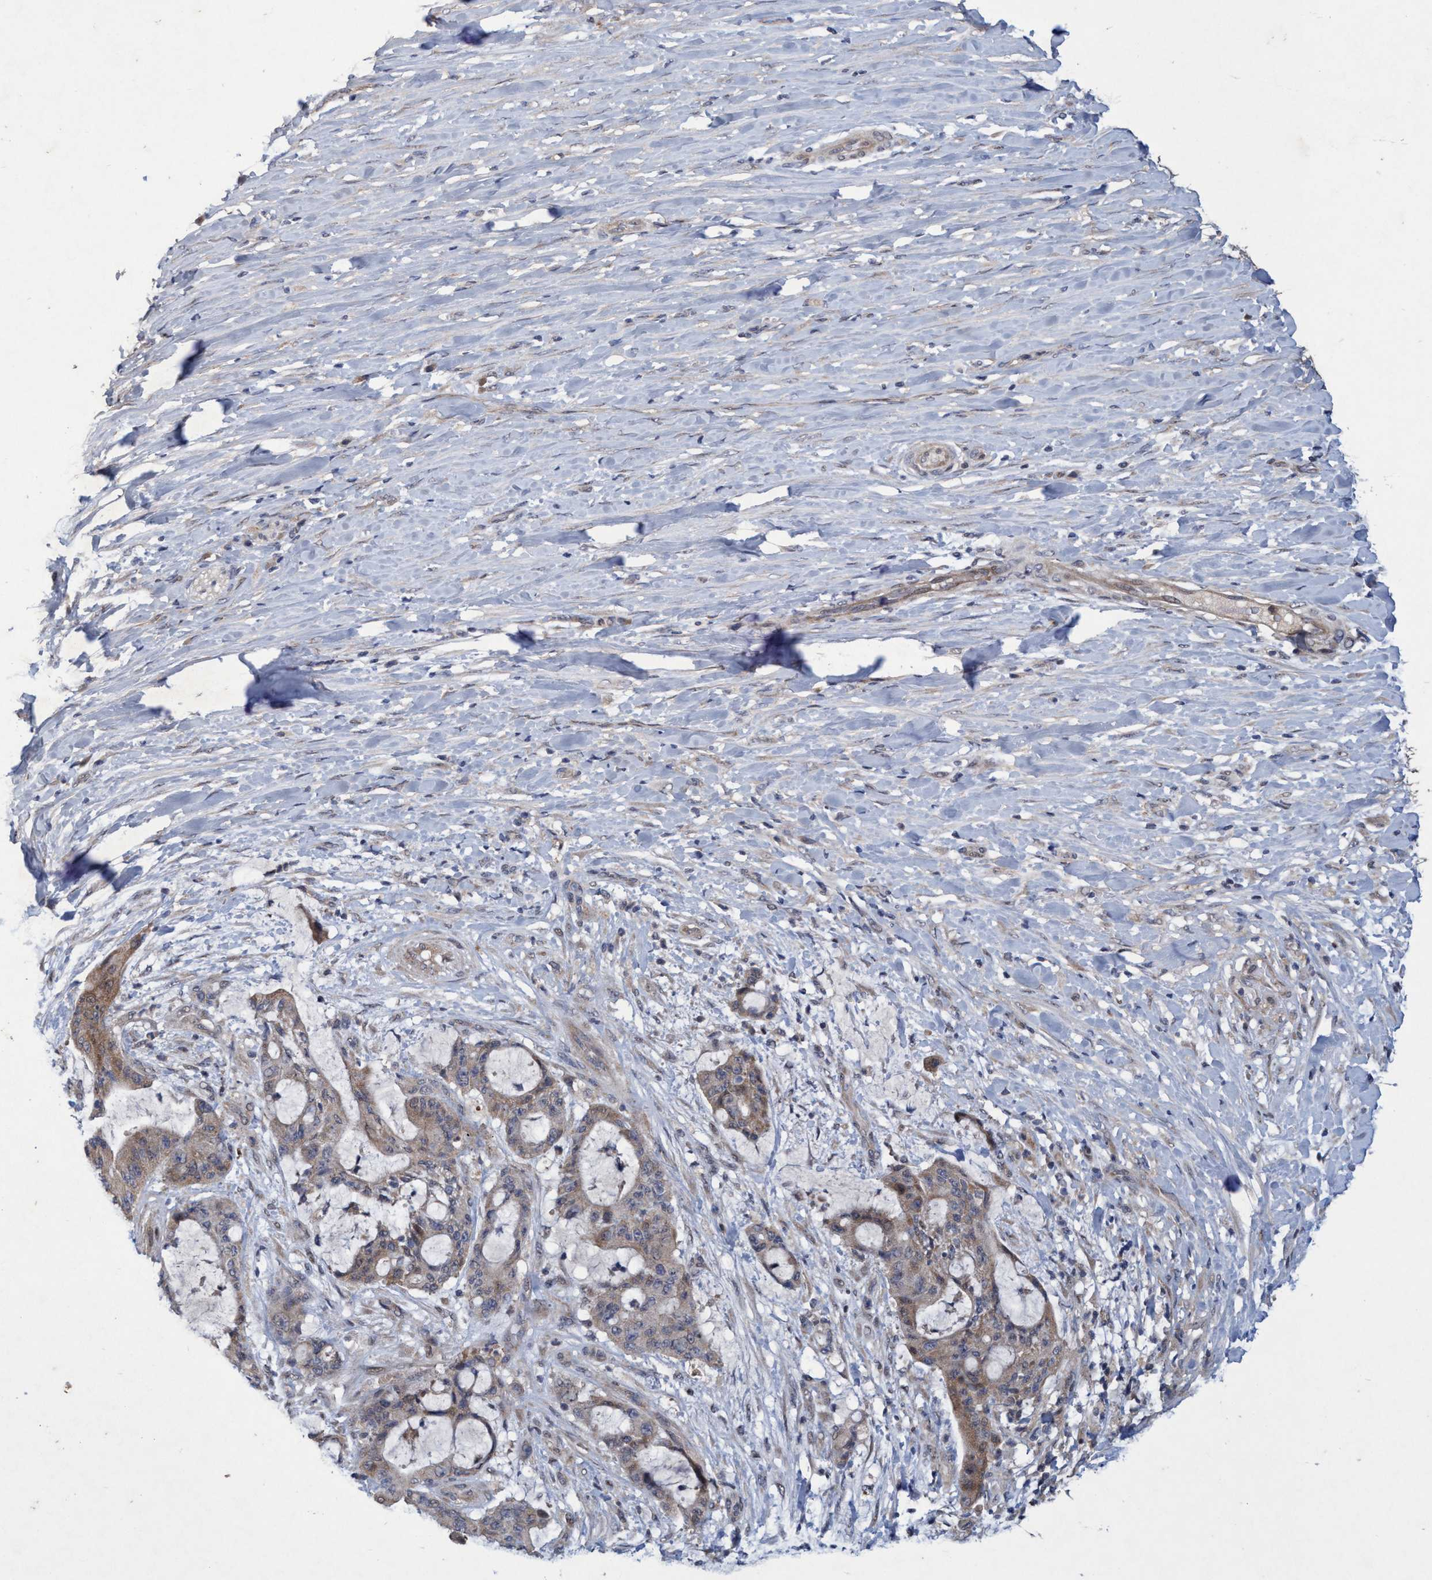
{"staining": {"intensity": "weak", "quantity": "<25%", "location": "cytoplasmic/membranous"}, "tissue": "liver cancer", "cell_type": "Tumor cells", "image_type": "cancer", "snomed": [{"axis": "morphology", "description": "Cholangiocarcinoma"}, {"axis": "topography", "description": "Liver"}], "caption": "Protein analysis of liver cancer (cholangiocarcinoma) shows no significant expression in tumor cells. Brightfield microscopy of IHC stained with DAB (brown) and hematoxylin (blue), captured at high magnification.", "gene": "ZNF677", "patient": {"sex": "female", "age": 73}}